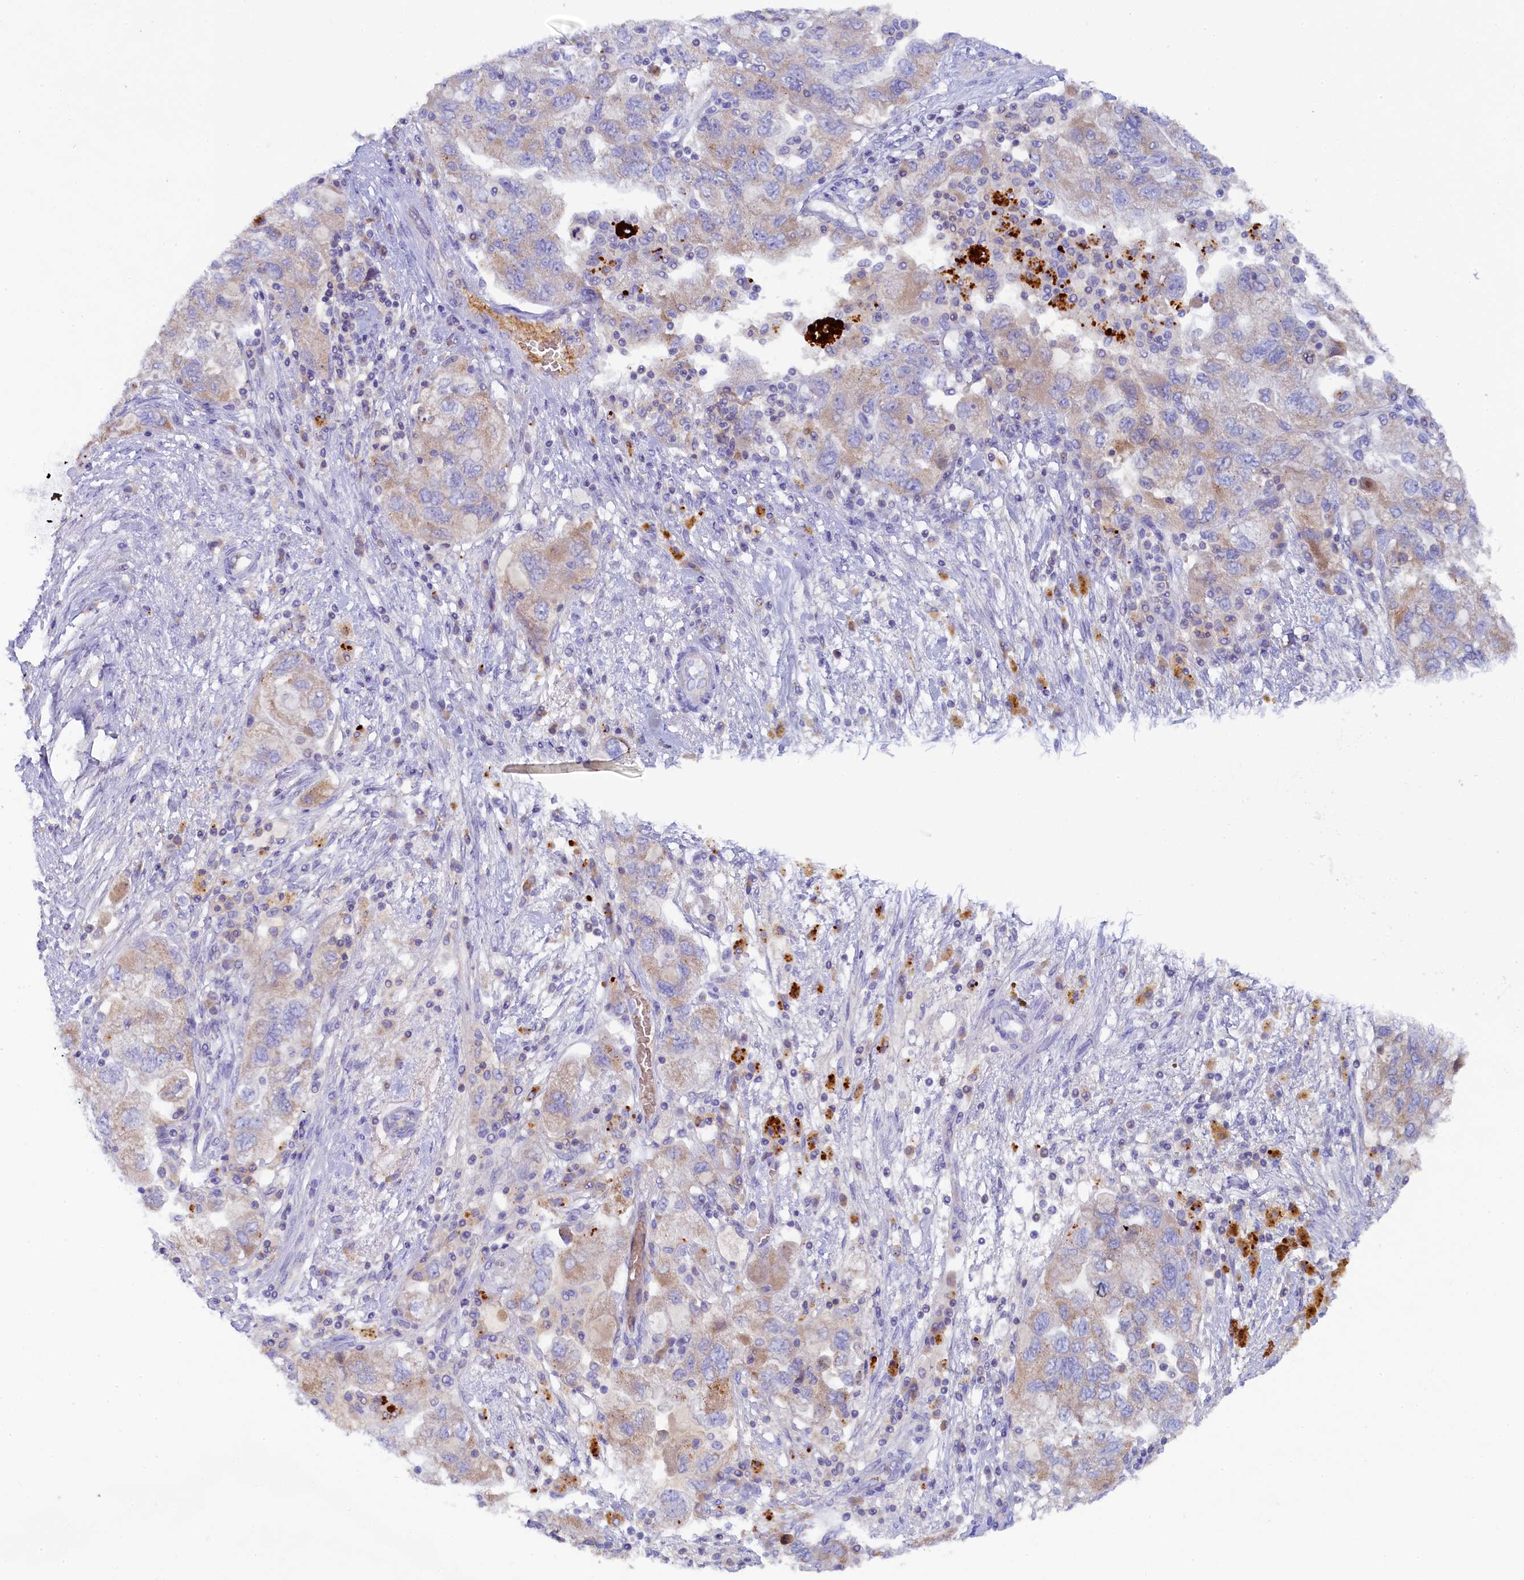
{"staining": {"intensity": "weak", "quantity": "25%-75%", "location": "cytoplasmic/membranous"}, "tissue": "ovarian cancer", "cell_type": "Tumor cells", "image_type": "cancer", "snomed": [{"axis": "morphology", "description": "Carcinoma, NOS"}, {"axis": "morphology", "description": "Cystadenocarcinoma, serous, NOS"}, {"axis": "topography", "description": "Ovary"}], "caption": "A micrograph showing weak cytoplasmic/membranous expression in about 25%-75% of tumor cells in carcinoma (ovarian), as visualized by brown immunohistochemical staining.", "gene": "MYADML2", "patient": {"sex": "female", "age": 69}}